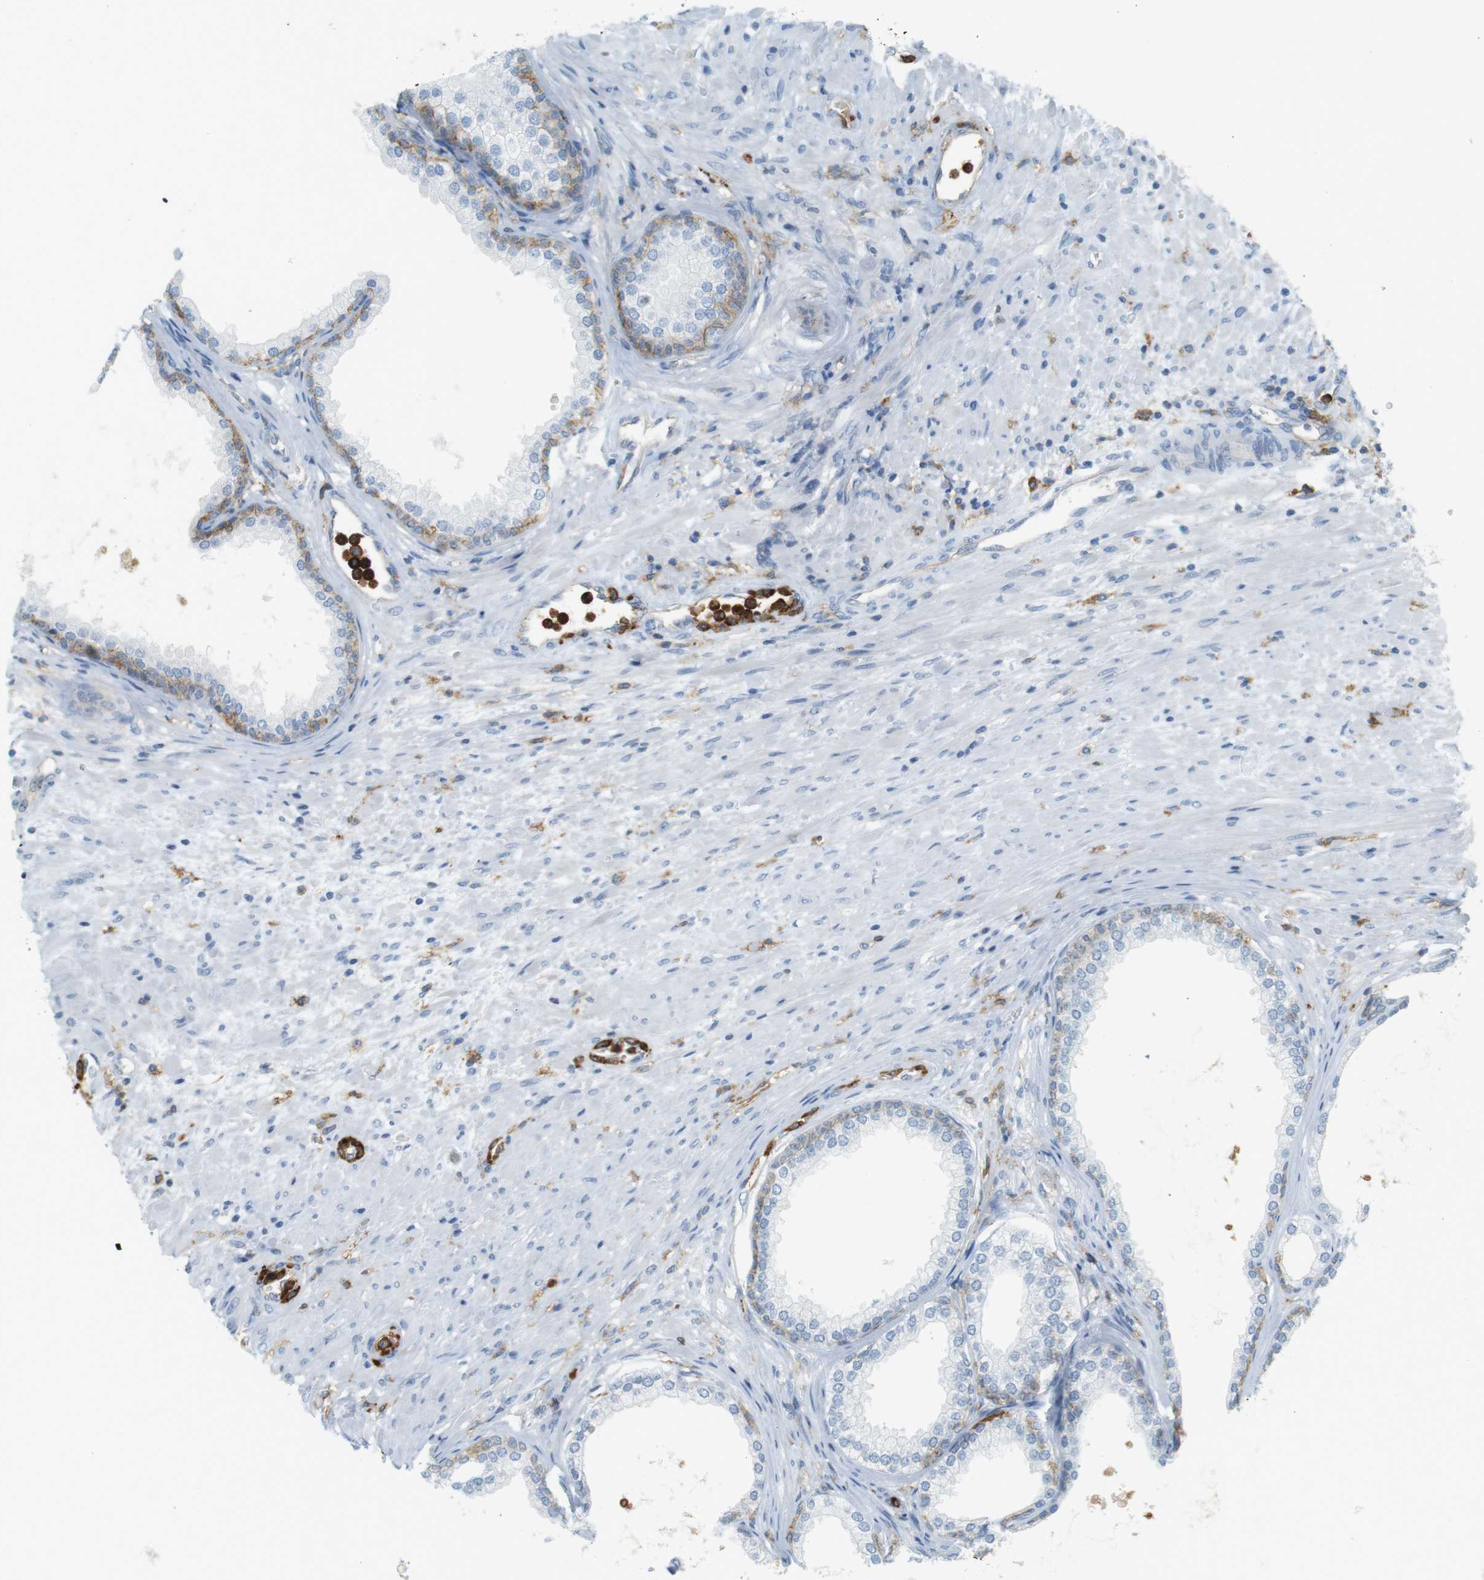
{"staining": {"intensity": "moderate", "quantity": "25%-75%", "location": "cytoplasmic/membranous"}, "tissue": "prostate", "cell_type": "Glandular cells", "image_type": "normal", "snomed": [{"axis": "morphology", "description": "Normal tissue, NOS"}, {"axis": "topography", "description": "Prostate"}], "caption": "A photomicrograph of human prostate stained for a protein shows moderate cytoplasmic/membranous brown staining in glandular cells. (Brightfield microscopy of DAB IHC at high magnification).", "gene": "SIRPA", "patient": {"sex": "male", "age": 76}}